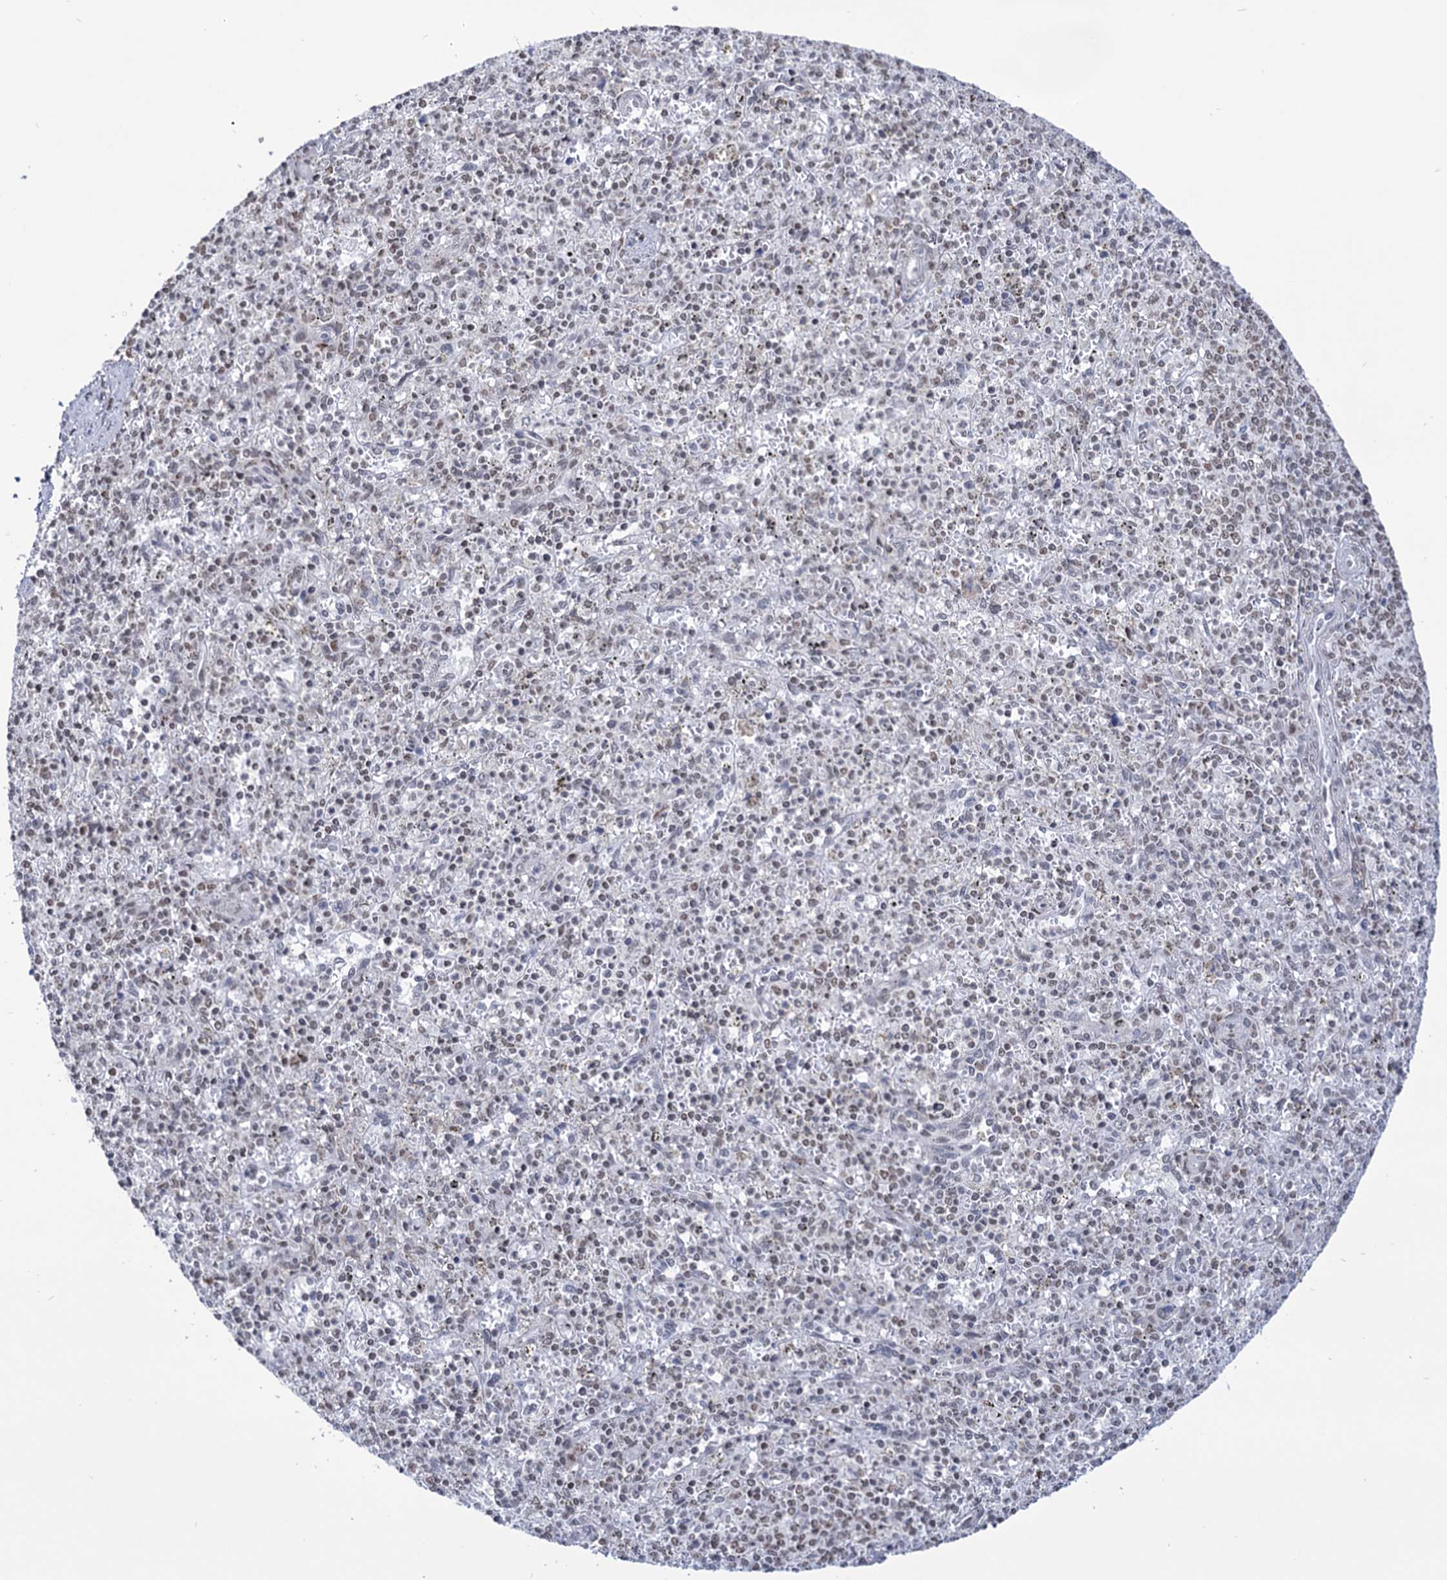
{"staining": {"intensity": "weak", "quantity": "25%-75%", "location": "nuclear"}, "tissue": "spleen", "cell_type": "Cells in red pulp", "image_type": "normal", "snomed": [{"axis": "morphology", "description": "Normal tissue, NOS"}, {"axis": "topography", "description": "Spleen"}], "caption": "Immunohistochemical staining of normal human spleen reveals 25%-75% levels of weak nuclear protein staining in about 25%-75% of cells in red pulp. The protein of interest is shown in brown color, while the nuclei are stained blue.", "gene": "ABHD10", "patient": {"sex": "male", "age": 72}}